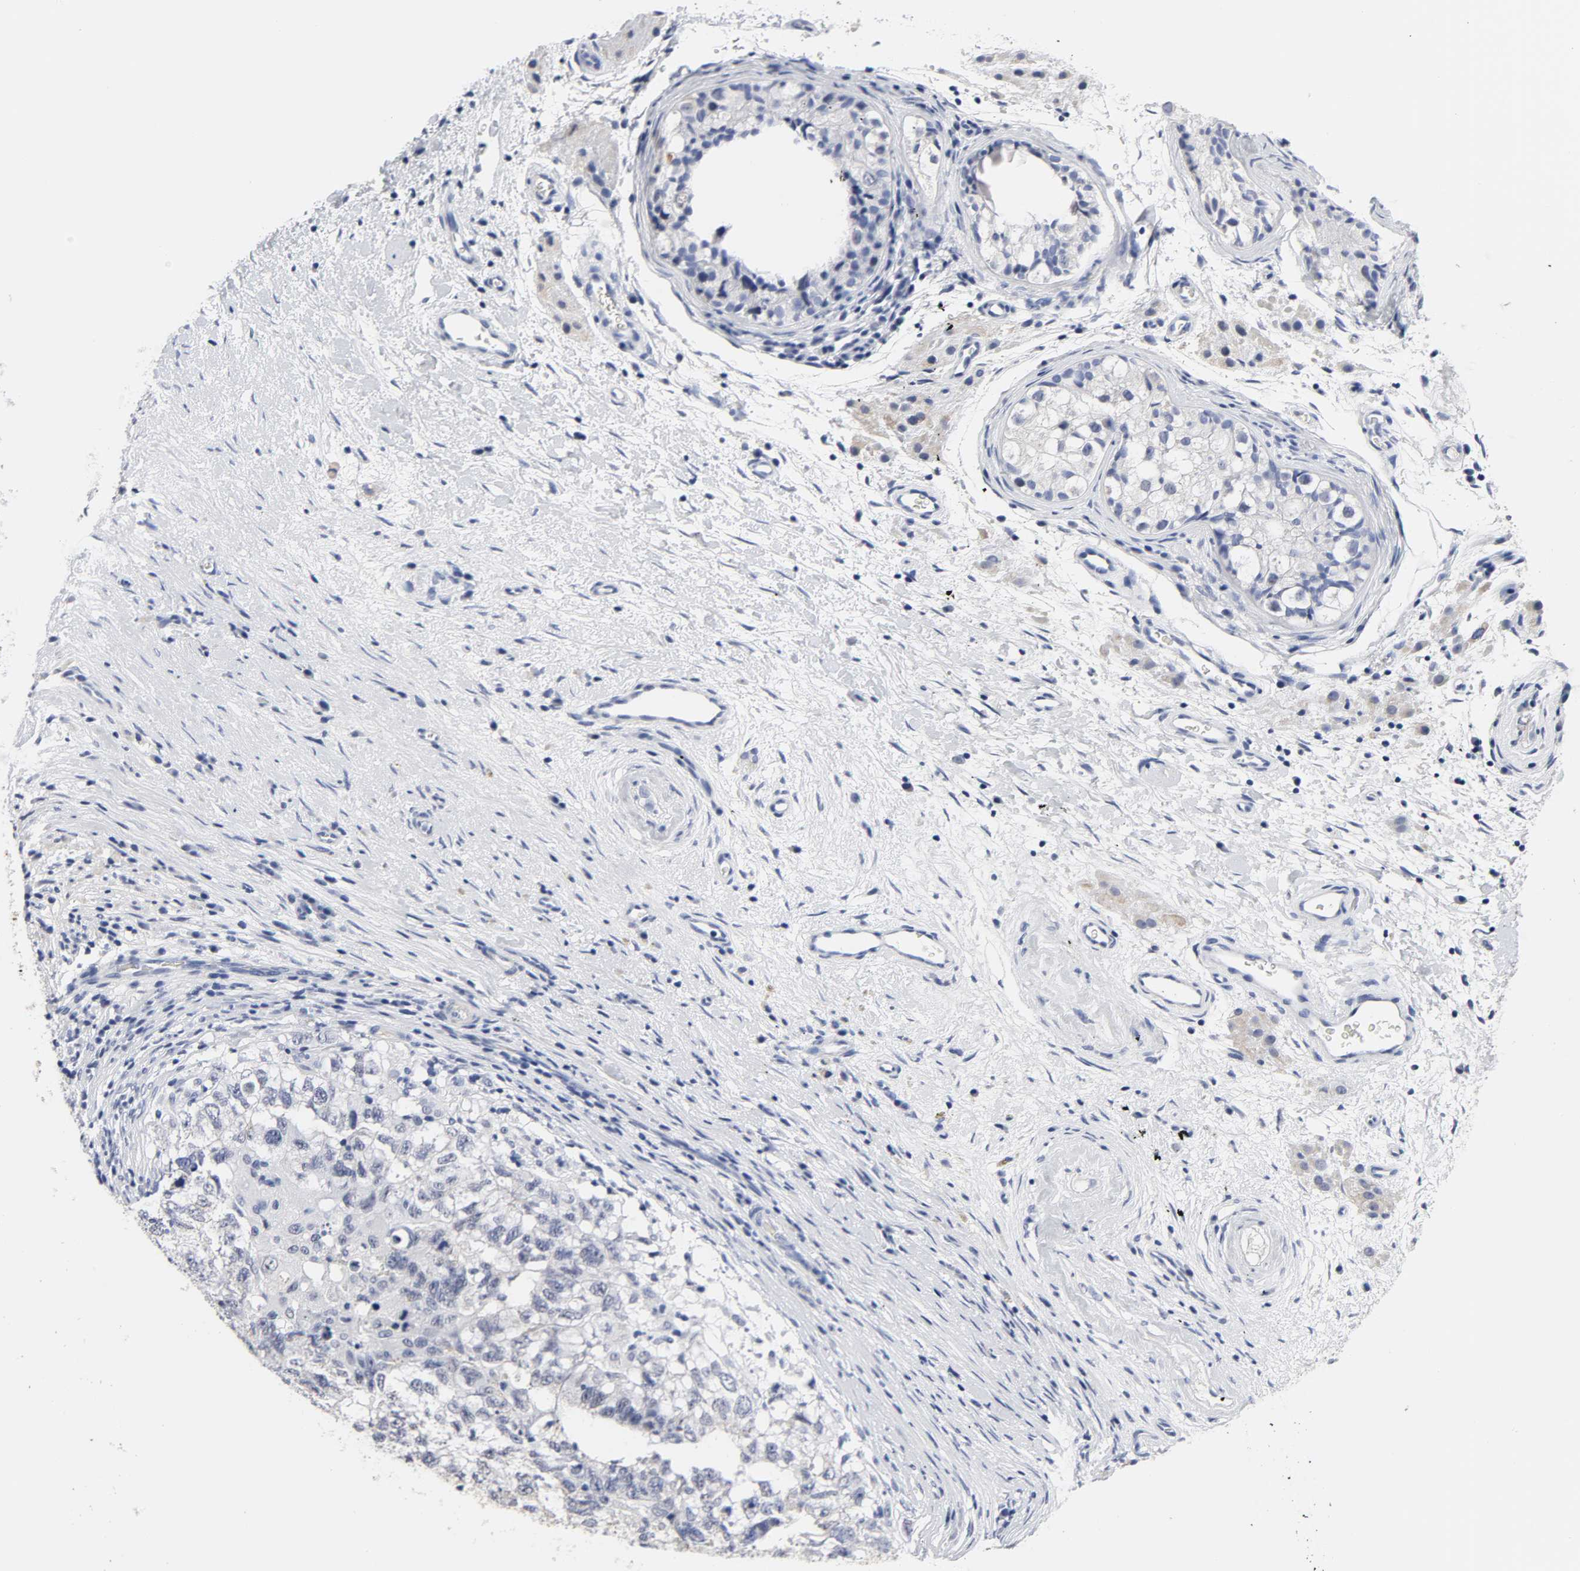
{"staining": {"intensity": "negative", "quantity": "none", "location": "none"}, "tissue": "testis cancer", "cell_type": "Tumor cells", "image_type": "cancer", "snomed": [{"axis": "morphology", "description": "Carcinoma, Embryonal, NOS"}, {"axis": "topography", "description": "Testis"}], "caption": "Photomicrograph shows no significant protein staining in tumor cells of testis cancer.", "gene": "GRHL2", "patient": {"sex": "male", "age": 21}}